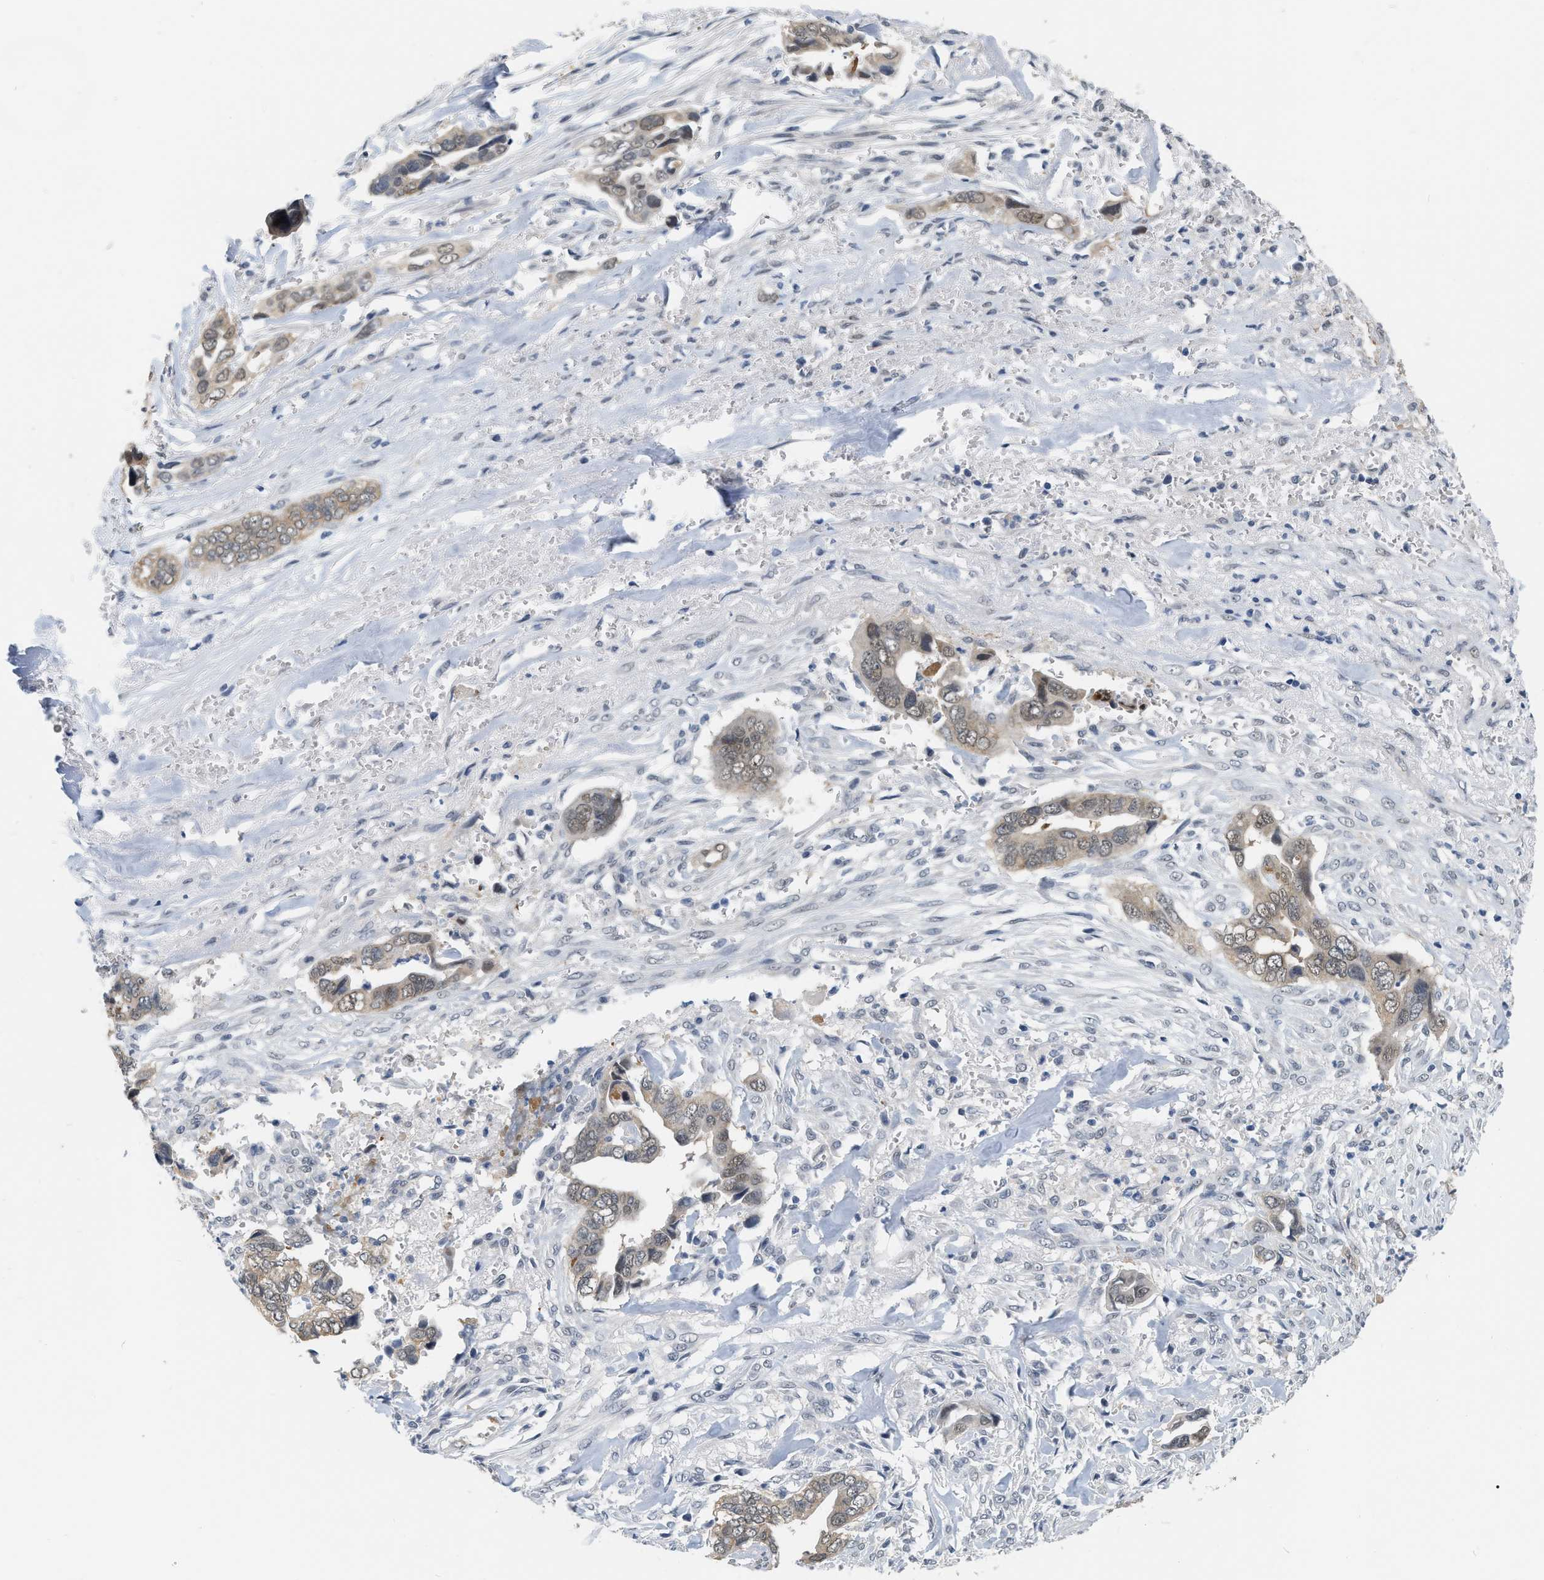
{"staining": {"intensity": "weak", "quantity": ">75%", "location": "cytoplasmic/membranous"}, "tissue": "liver cancer", "cell_type": "Tumor cells", "image_type": "cancer", "snomed": [{"axis": "morphology", "description": "Cholangiocarcinoma"}, {"axis": "topography", "description": "Liver"}], "caption": "Protein analysis of liver cancer (cholangiocarcinoma) tissue reveals weak cytoplasmic/membranous expression in approximately >75% of tumor cells. (DAB IHC with brightfield microscopy, high magnification).", "gene": "RUVBL1", "patient": {"sex": "female", "age": 79}}